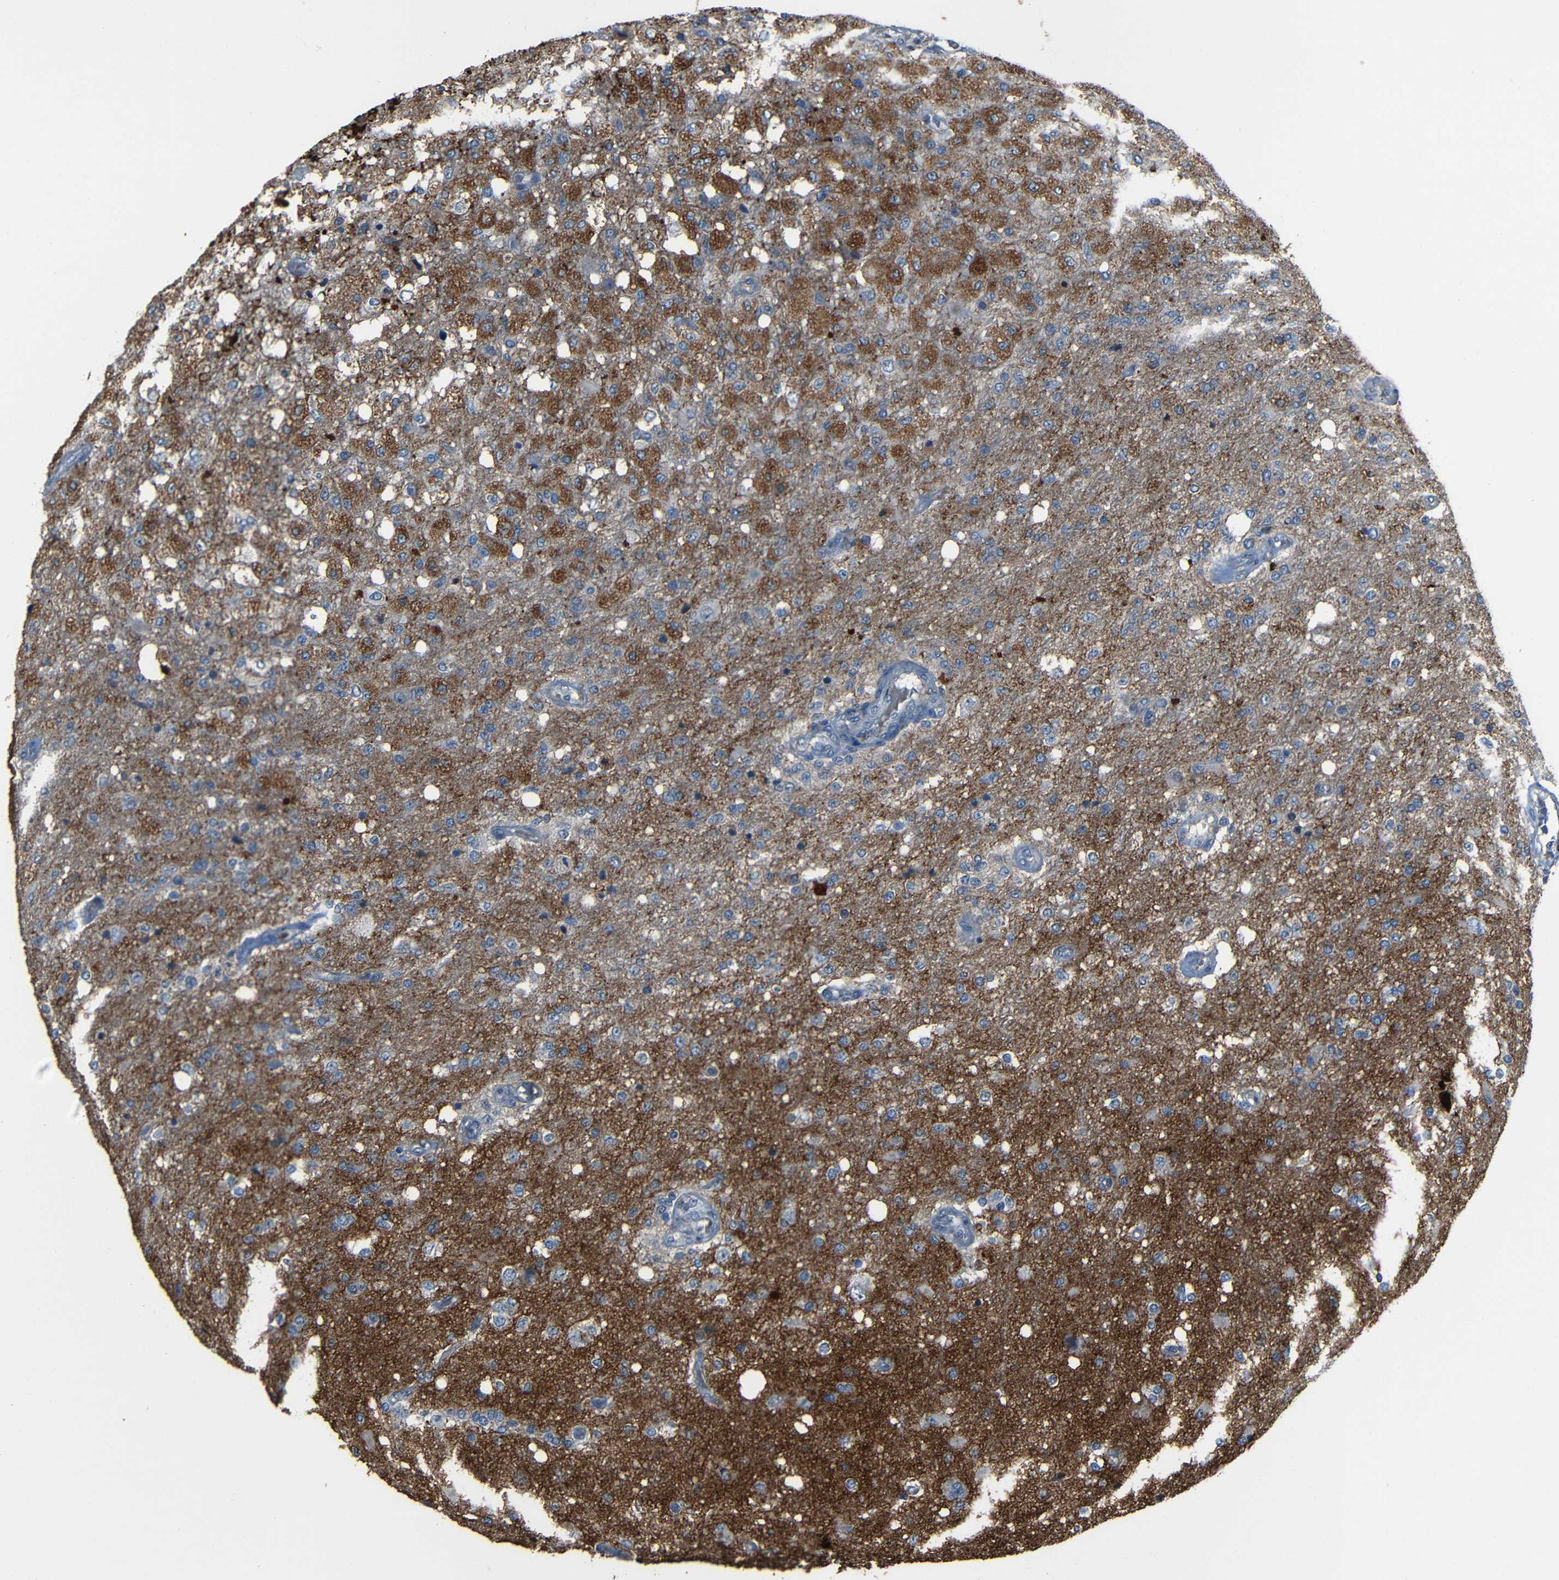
{"staining": {"intensity": "strong", "quantity": "<25%", "location": "cytoplasmic/membranous"}, "tissue": "glioma", "cell_type": "Tumor cells", "image_type": "cancer", "snomed": [{"axis": "morphology", "description": "Normal tissue, NOS"}, {"axis": "morphology", "description": "Glioma, malignant, High grade"}, {"axis": "topography", "description": "Cerebral cortex"}], "caption": "Strong cytoplasmic/membranous expression is appreciated in about <25% of tumor cells in glioma. Nuclei are stained in blue.", "gene": "DNAJC5", "patient": {"sex": "male", "age": 77}}